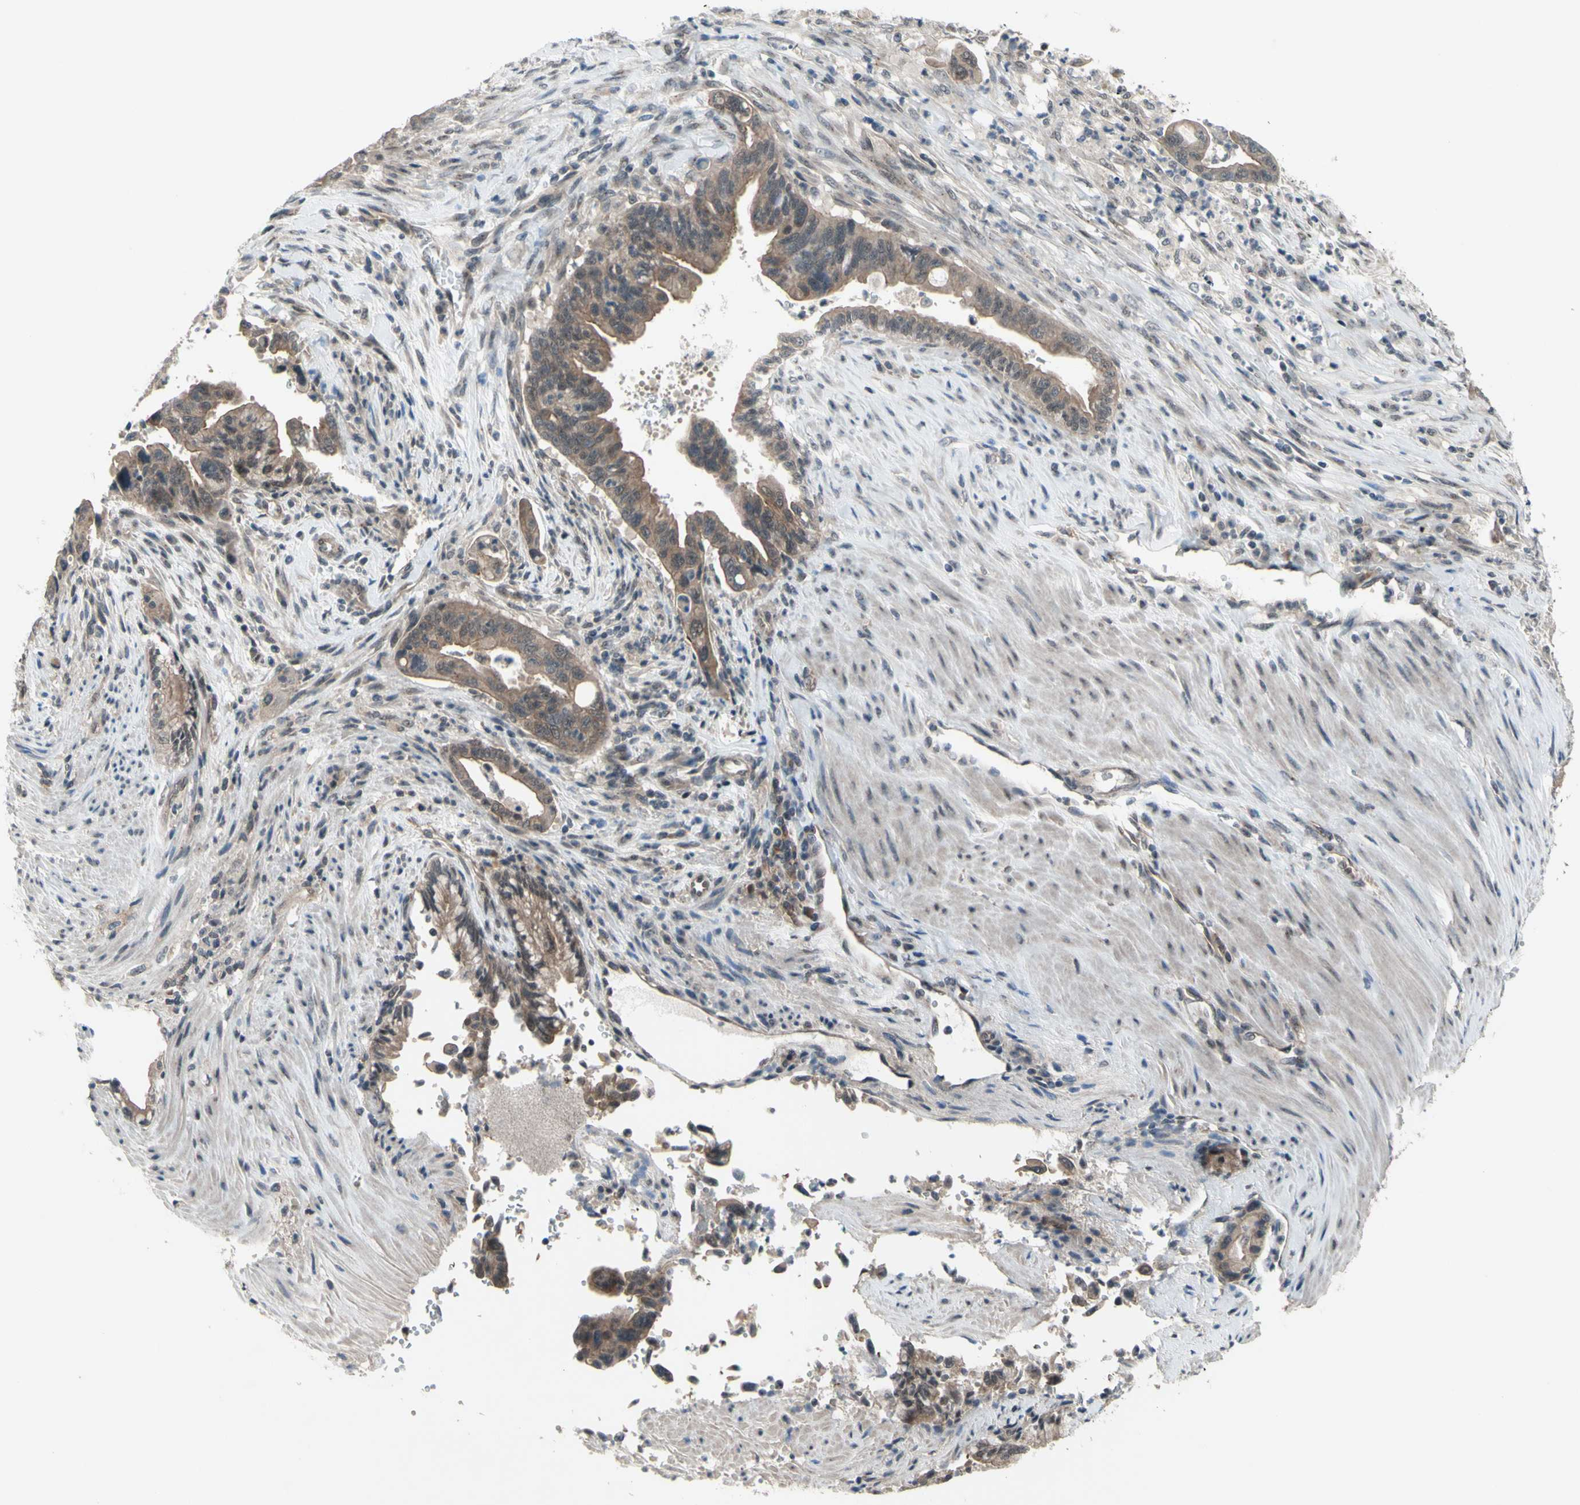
{"staining": {"intensity": "moderate", "quantity": ">75%", "location": "cytoplasmic/membranous"}, "tissue": "pancreatic cancer", "cell_type": "Tumor cells", "image_type": "cancer", "snomed": [{"axis": "morphology", "description": "Adenocarcinoma, NOS"}, {"axis": "topography", "description": "Pancreas"}], "caption": "Moderate cytoplasmic/membranous positivity is identified in about >75% of tumor cells in adenocarcinoma (pancreatic).", "gene": "TRDMT1", "patient": {"sex": "male", "age": 70}}